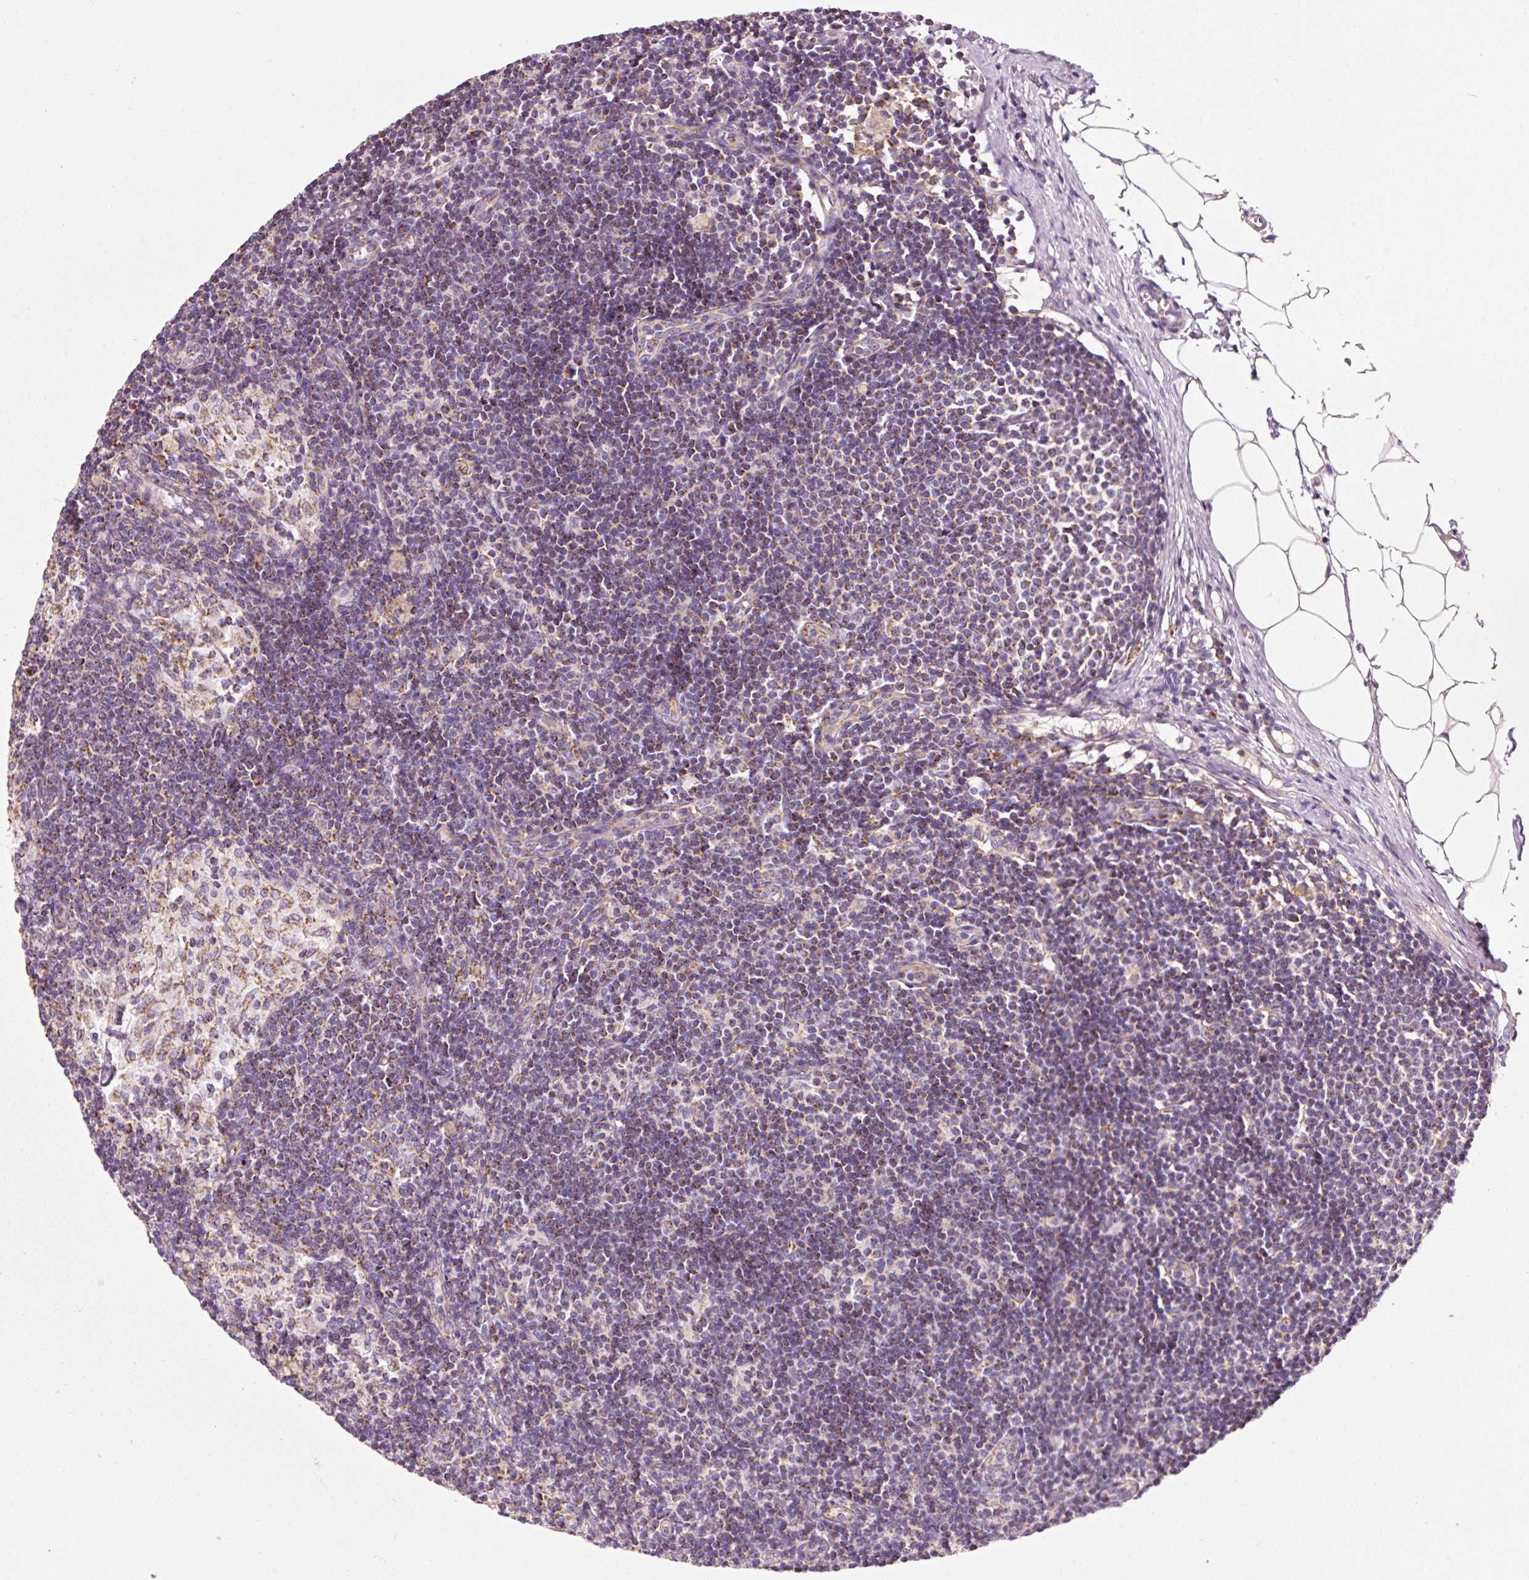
{"staining": {"intensity": "weak", "quantity": "25%-75%", "location": "cytoplasmic/membranous"}, "tissue": "lymph node", "cell_type": "Germinal center cells", "image_type": "normal", "snomed": [{"axis": "morphology", "description": "Normal tissue, NOS"}, {"axis": "topography", "description": "Lymph node"}], "caption": "Immunohistochemical staining of normal human lymph node demonstrates low levels of weak cytoplasmic/membranous positivity in about 25%-75% of germinal center cells. (DAB IHC with brightfield microscopy, high magnification).", "gene": "NDUFB4", "patient": {"sex": "male", "age": 49}}